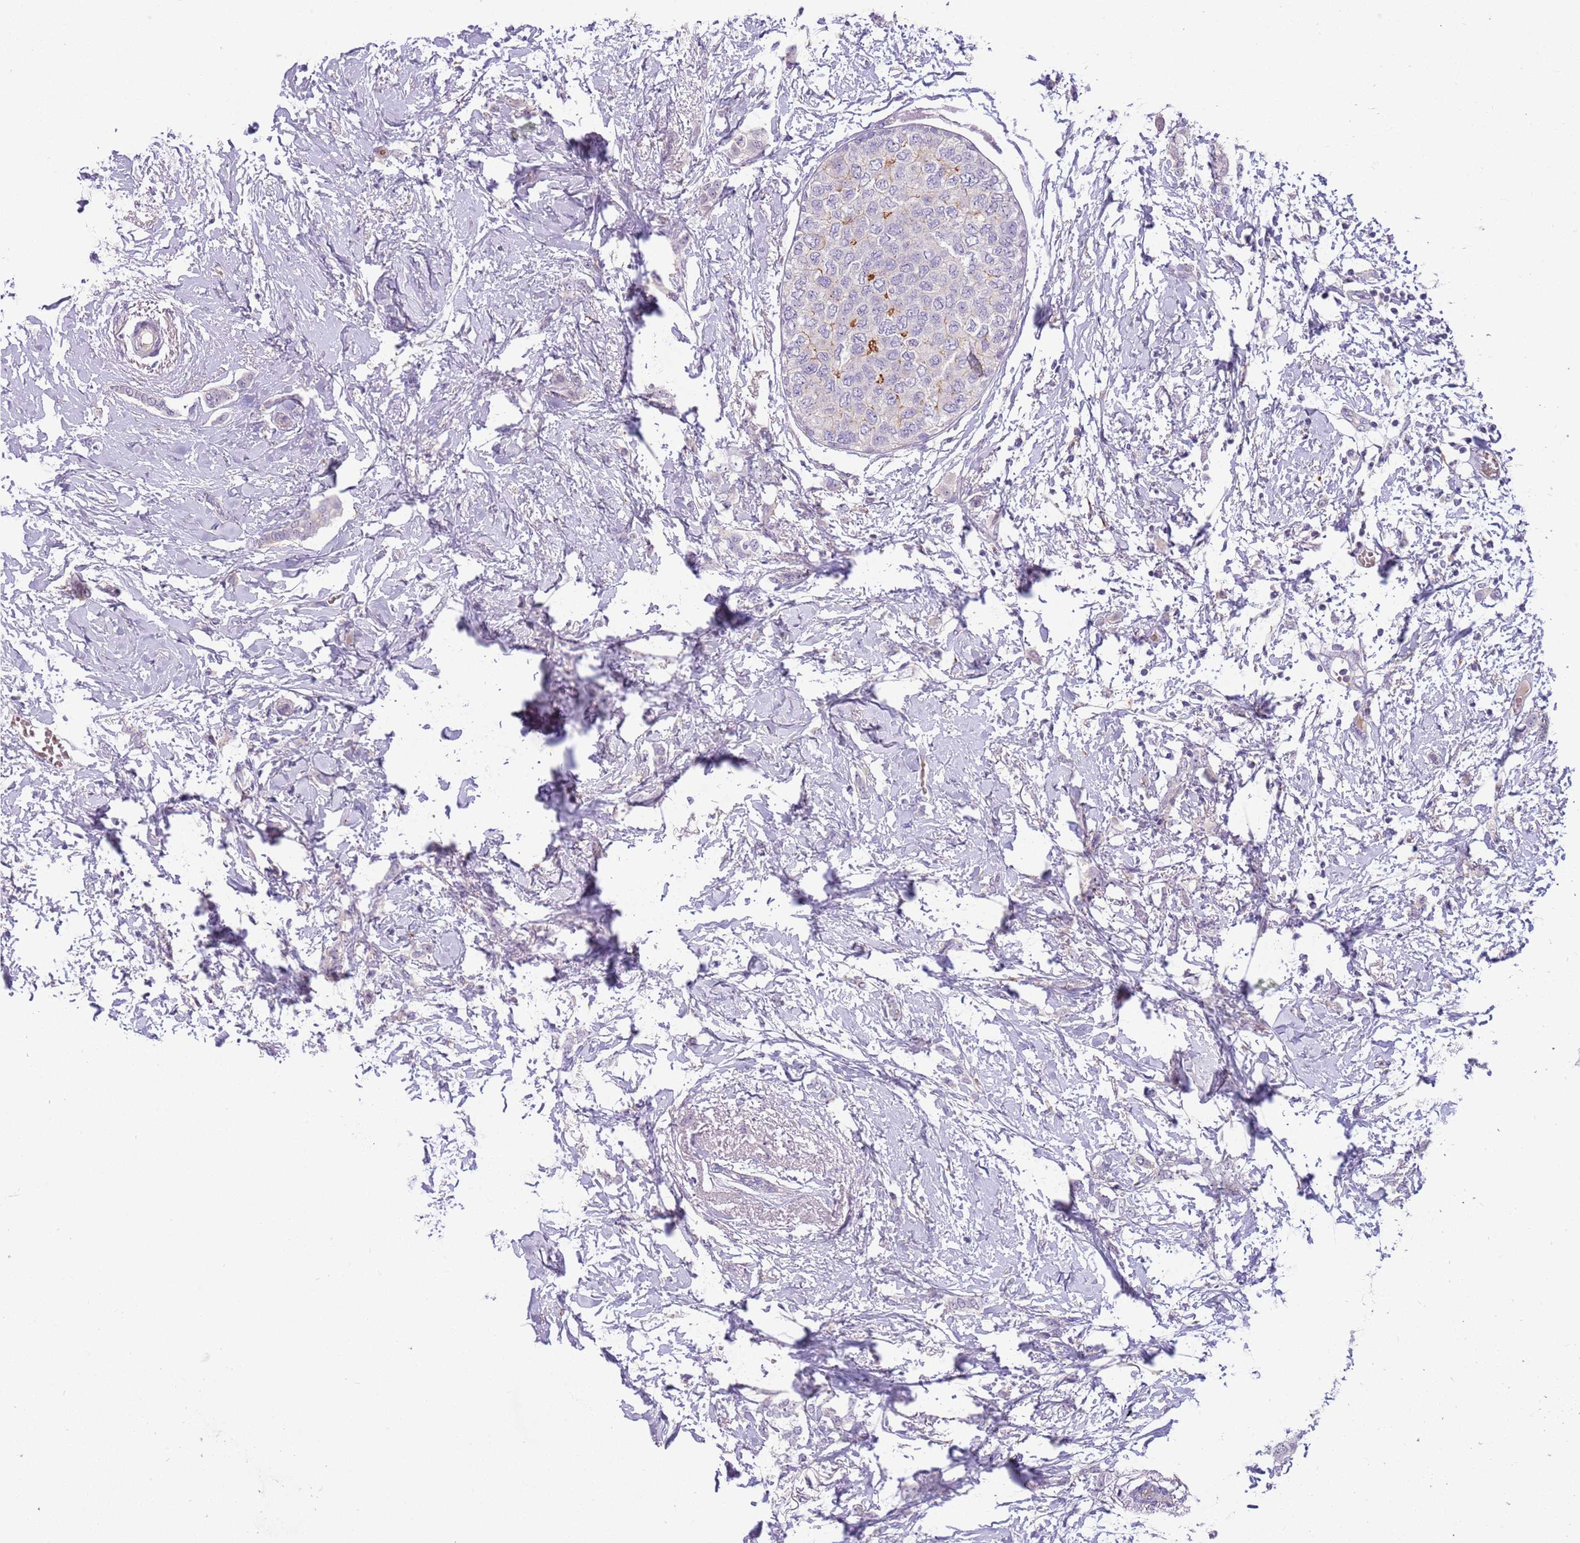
{"staining": {"intensity": "negative", "quantity": "none", "location": "none"}, "tissue": "breast cancer", "cell_type": "Tumor cells", "image_type": "cancer", "snomed": [{"axis": "morphology", "description": "Duct carcinoma"}, {"axis": "topography", "description": "Breast"}], "caption": "Immunohistochemical staining of breast intraductal carcinoma displays no significant positivity in tumor cells.", "gene": "CFAP73", "patient": {"sex": "female", "age": 72}}